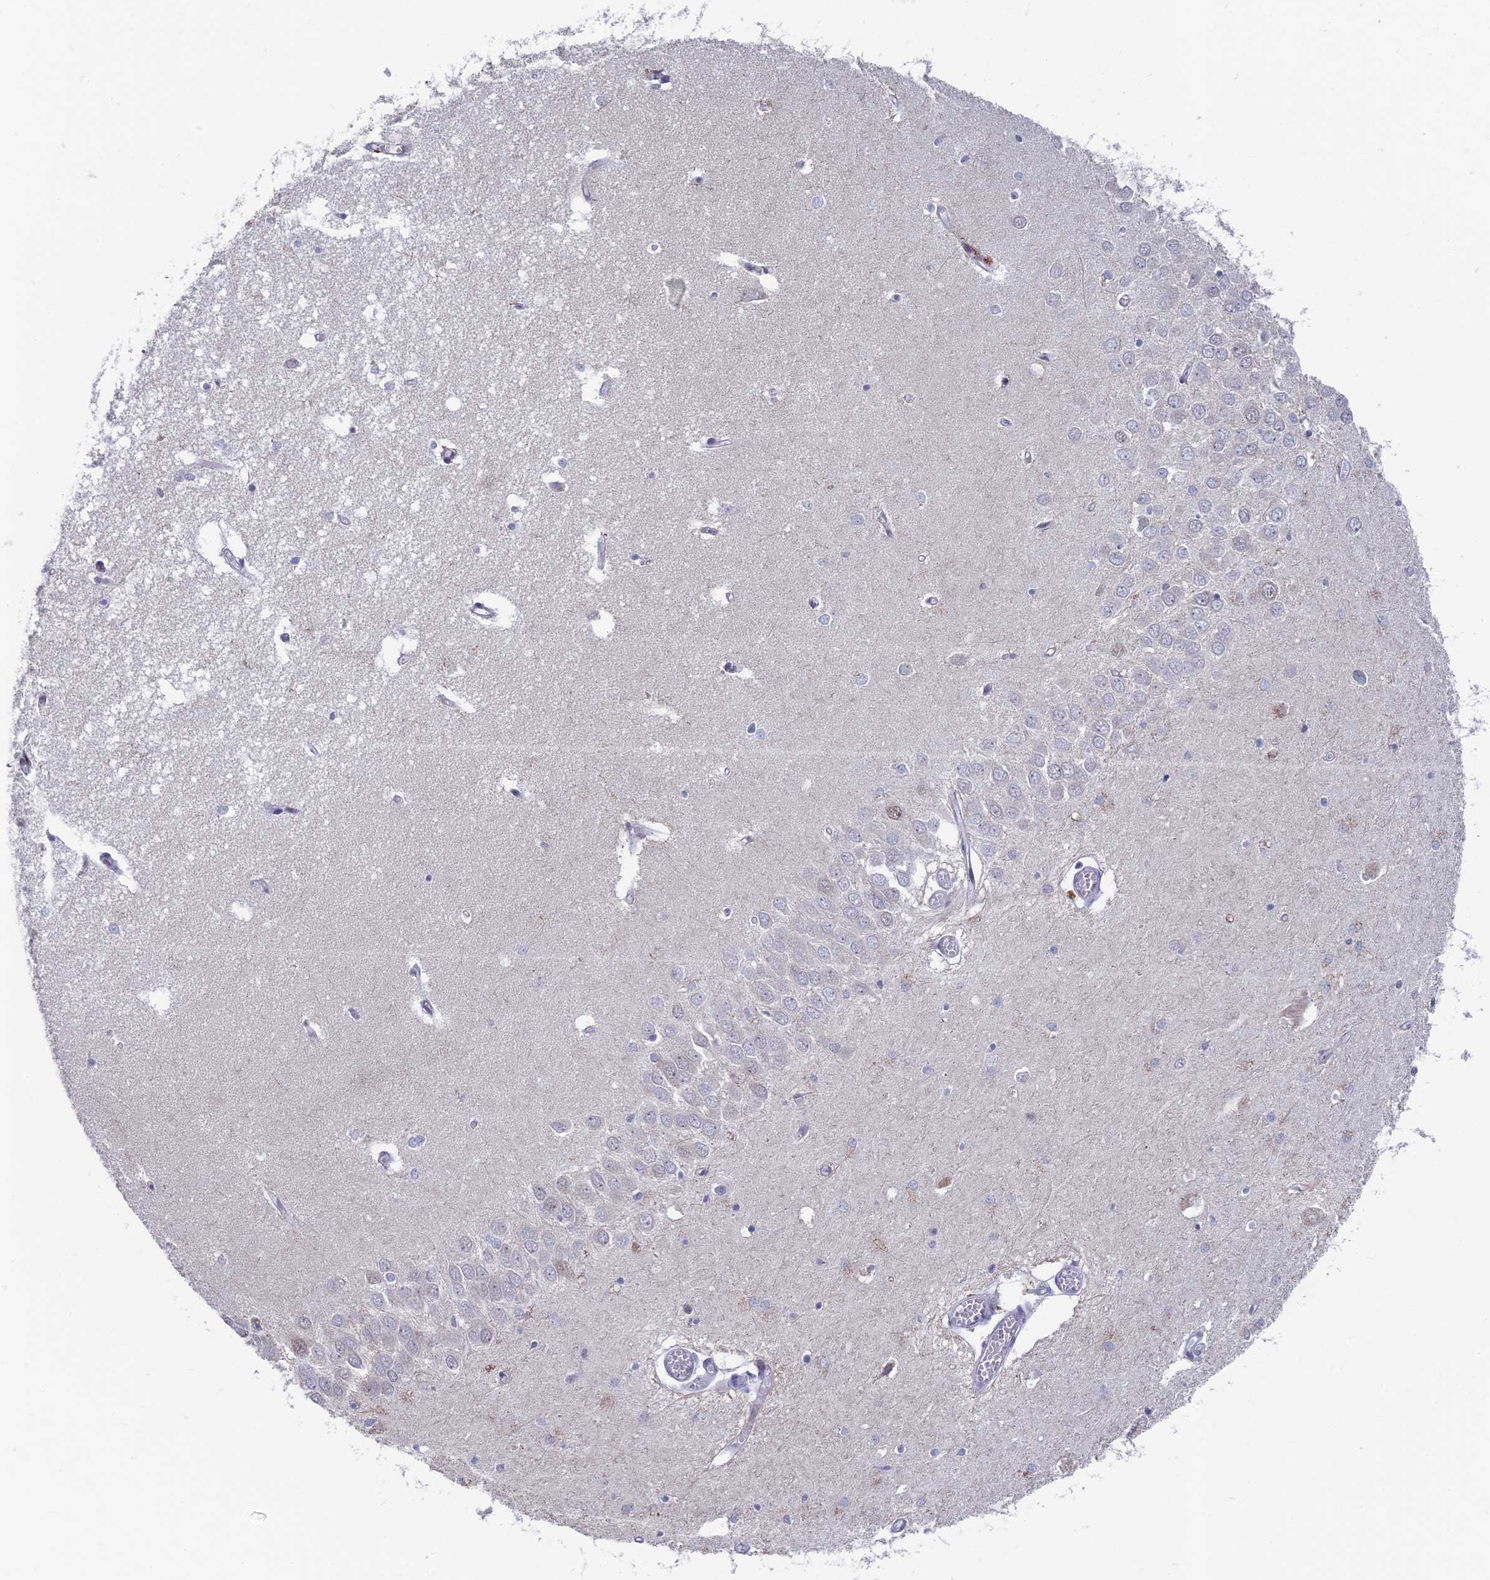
{"staining": {"intensity": "moderate", "quantity": "<25%", "location": "nuclear"}, "tissue": "hippocampus", "cell_type": "Glial cells", "image_type": "normal", "snomed": [{"axis": "morphology", "description": "Normal tissue, NOS"}, {"axis": "topography", "description": "Hippocampus"}], "caption": "This image exhibits IHC staining of normal human hippocampus, with low moderate nuclear staining in about <25% of glial cells.", "gene": "MT", "patient": {"sex": "male", "age": 70}}